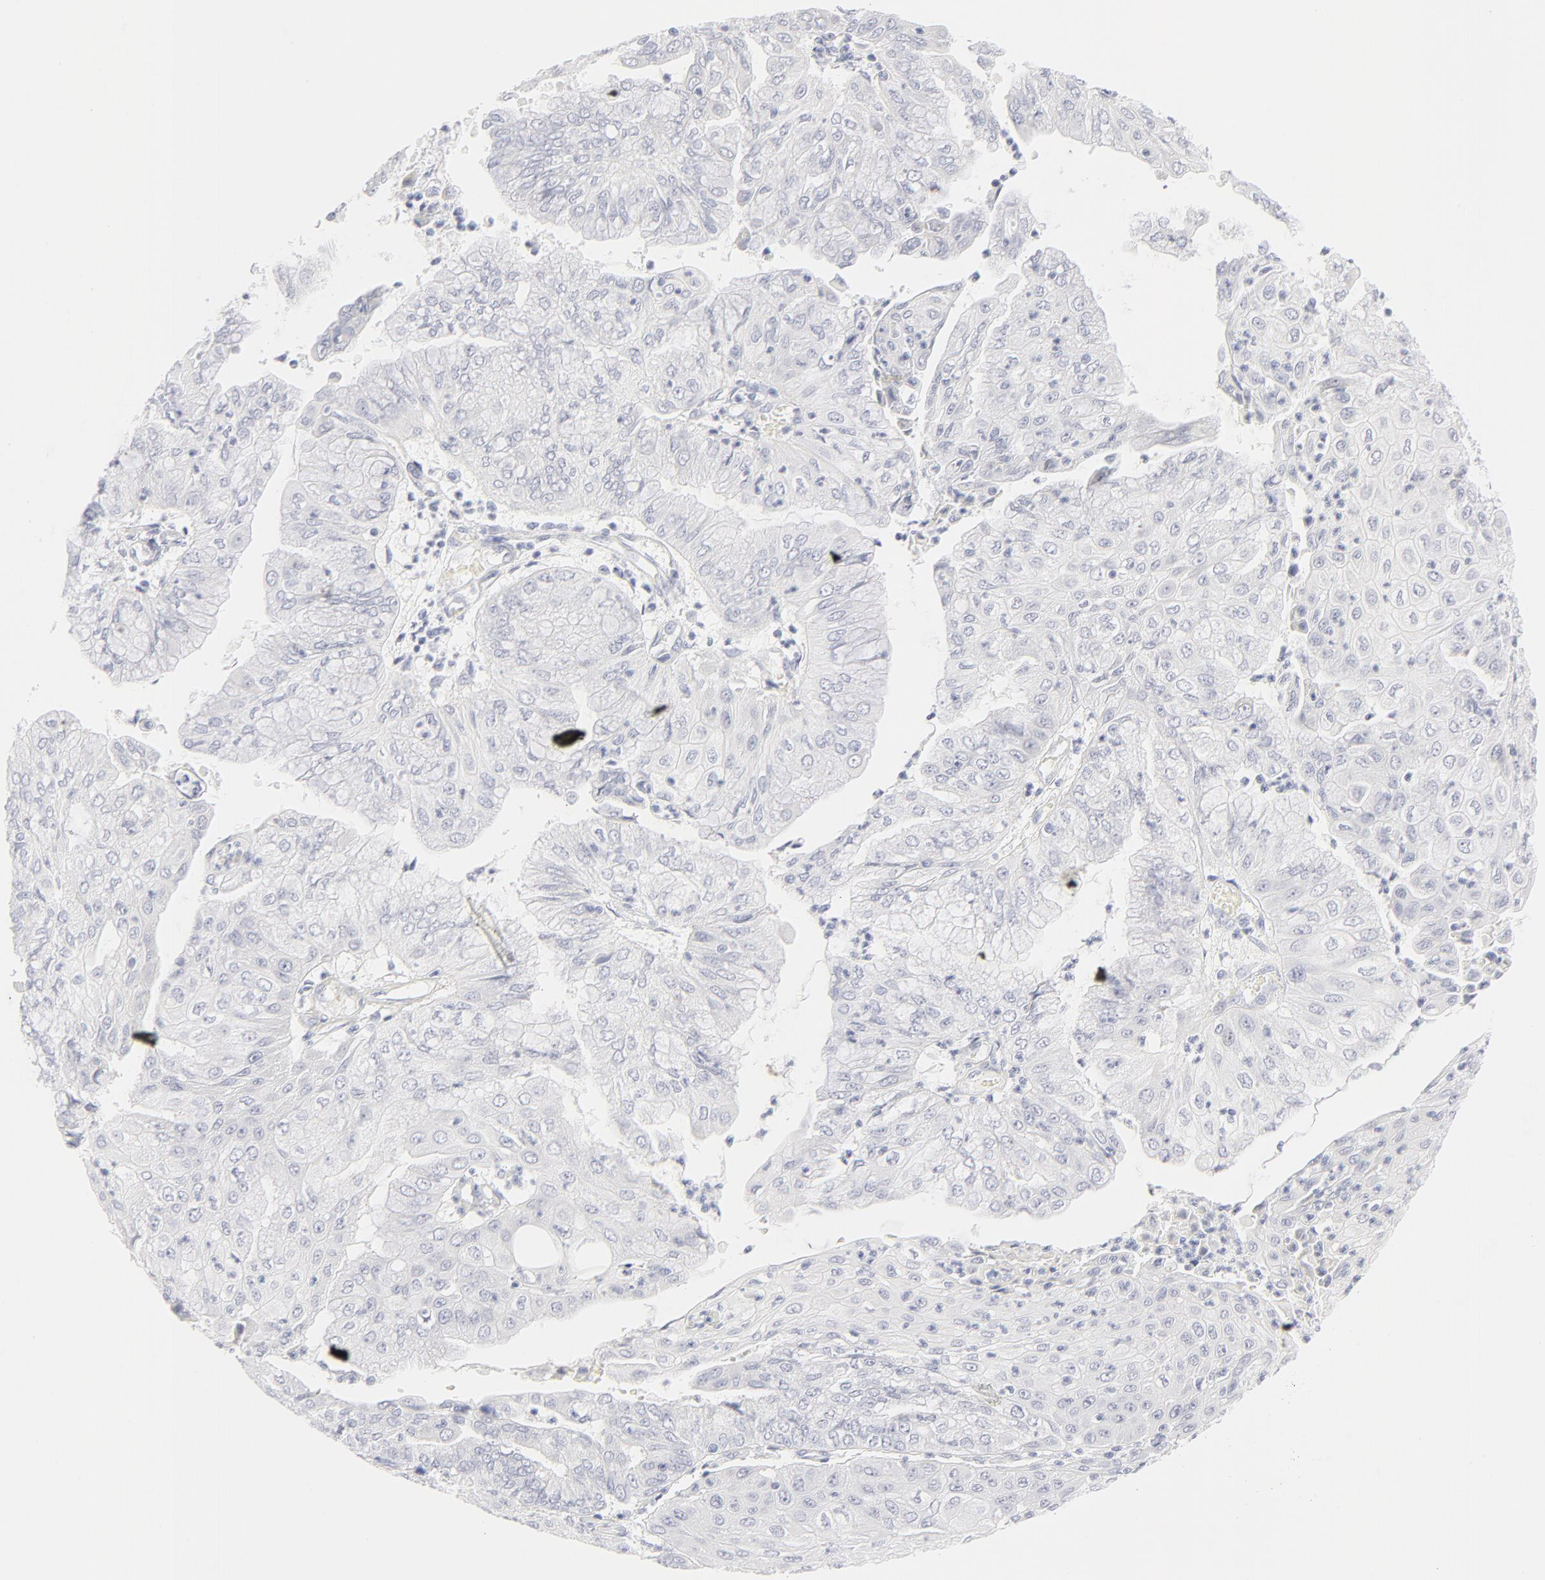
{"staining": {"intensity": "negative", "quantity": "none", "location": "none"}, "tissue": "endometrial cancer", "cell_type": "Tumor cells", "image_type": "cancer", "snomed": [{"axis": "morphology", "description": "Adenocarcinoma, NOS"}, {"axis": "topography", "description": "Endometrium"}], "caption": "DAB immunohistochemical staining of human endometrial cancer reveals no significant staining in tumor cells. Nuclei are stained in blue.", "gene": "NPNT", "patient": {"sex": "female", "age": 79}}